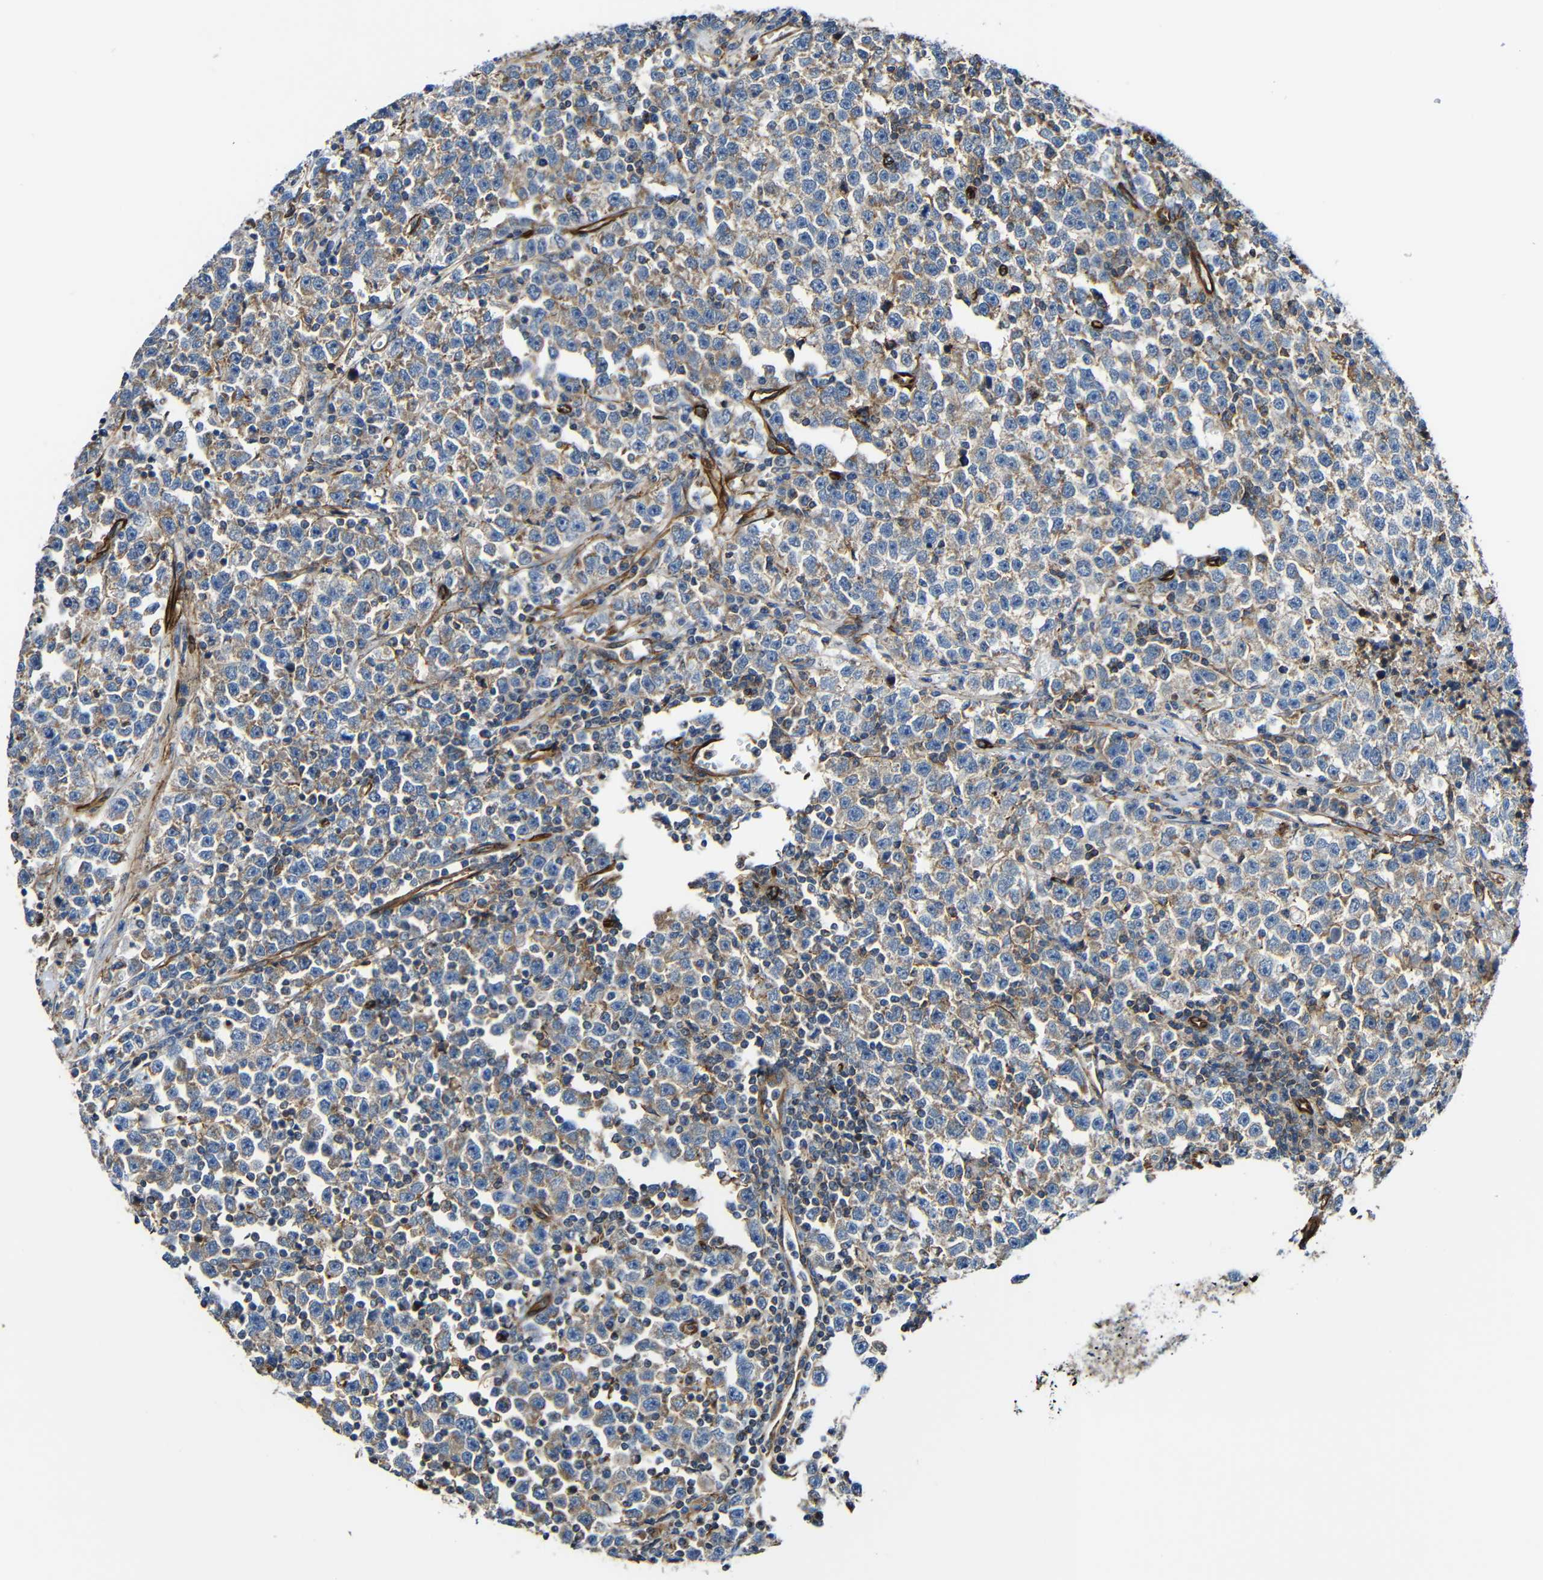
{"staining": {"intensity": "weak", "quantity": ">75%", "location": "cytoplasmic/membranous"}, "tissue": "testis cancer", "cell_type": "Tumor cells", "image_type": "cancer", "snomed": [{"axis": "morphology", "description": "Seminoma, NOS"}, {"axis": "topography", "description": "Testis"}], "caption": "IHC photomicrograph of human testis cancer (seminoma) stained for a protein (brown), which reveals low levels of weak cytoplasmic/membranous staining in approximately >75% of tumor cells.", "gene": "IGSF10", "patient": {"sex": "male", "age": 43}}